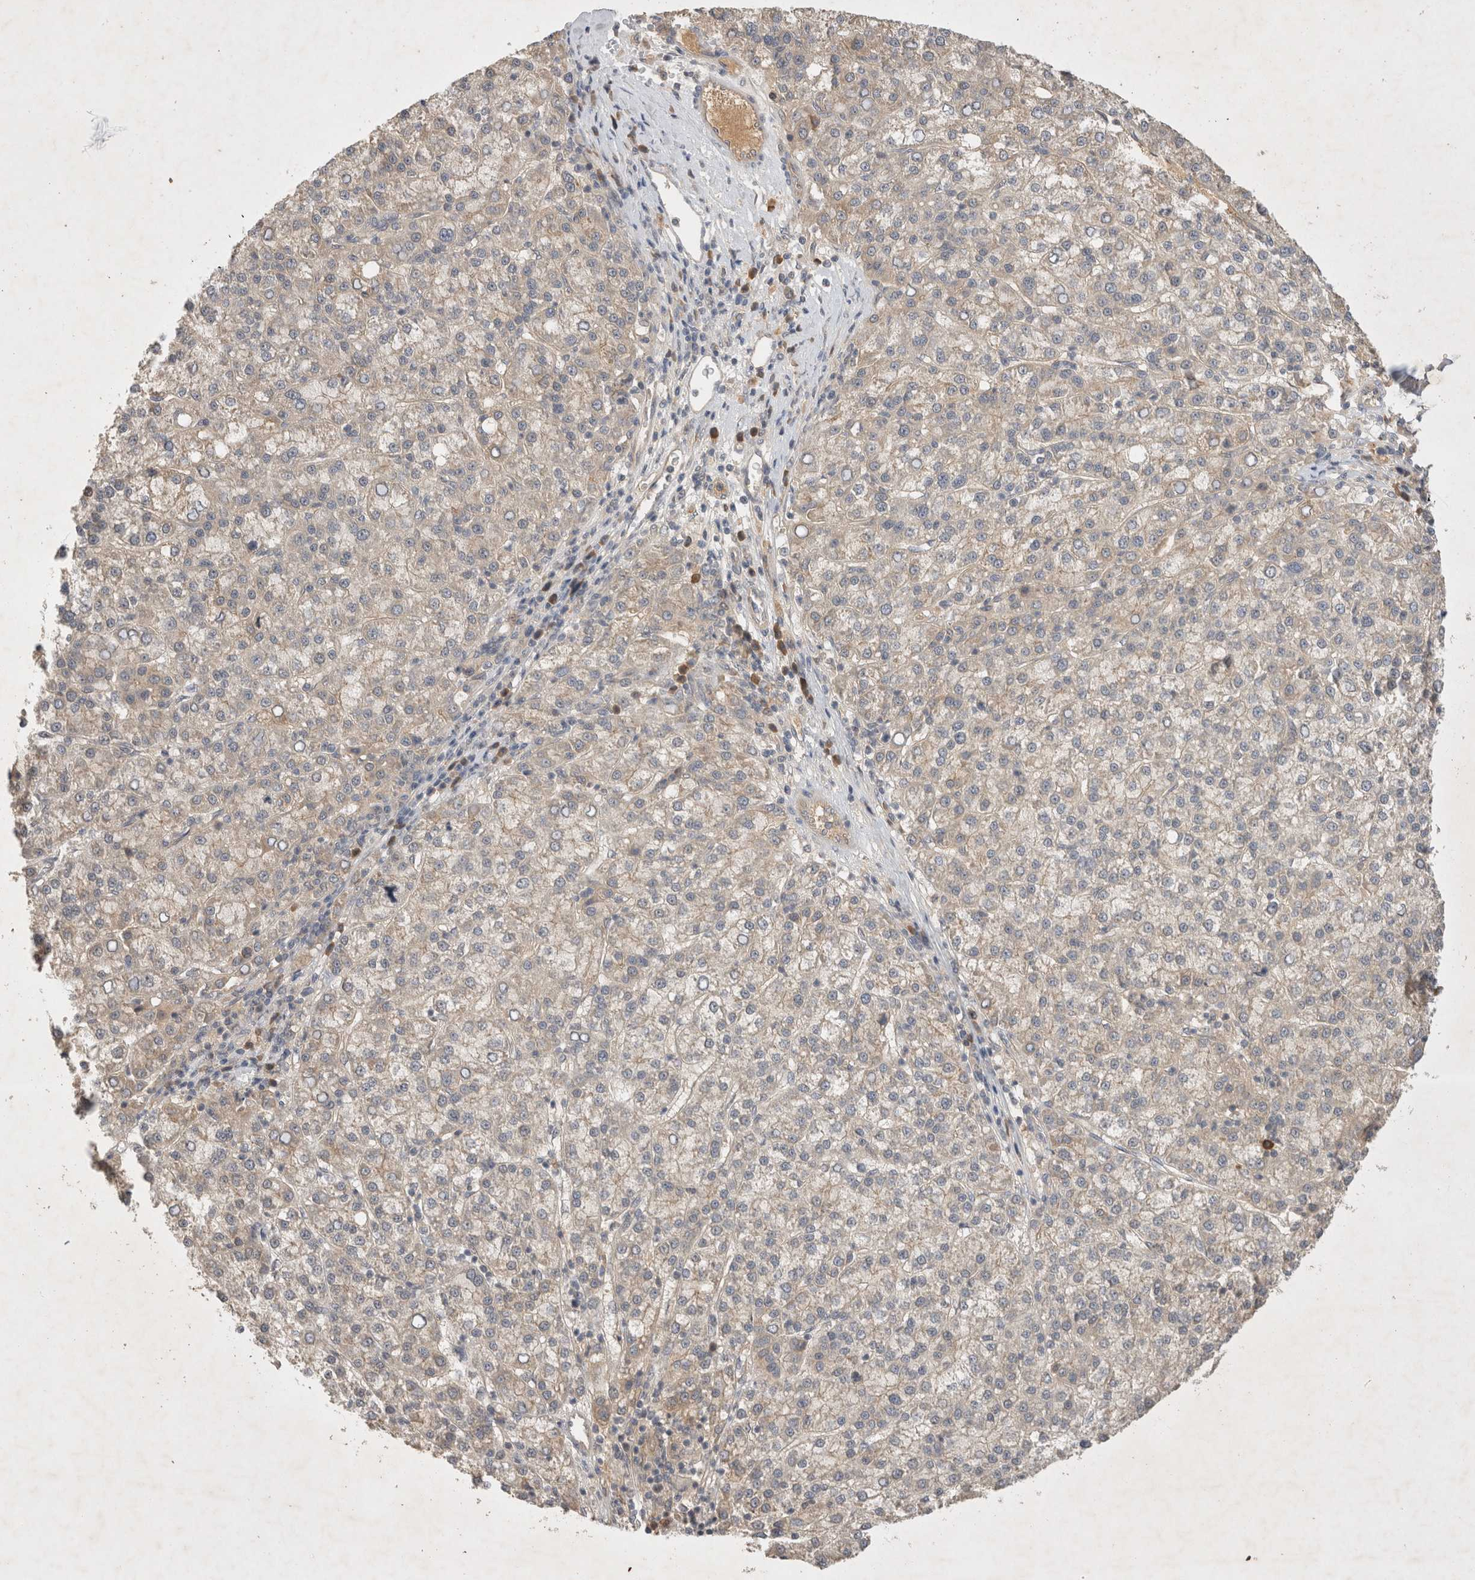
{"staining": {"intensity": "negative", "quantity": "none", "location": "none"}, "tissue": "liver cancer", "cell_type": "Tumor cells", "image_type": "cancer", "snomed": [{"axis": "morphology", "description": "Carcinoma, Hepatocellular, NOS"}, {"axis": "topography", "description": "Liver"}], "caption": "The photomicrograph shows no staining of tumor cells in liver cancer (hepatocellular carcinoma). The staining was performed using DAB (3,3'-diaminobenzidine) to visualize the protein expression in brown, while the nuclei were stained in blue with hematoxylin (Magnification: 20x).", "gene": "YES1", "patient": {"sex": "female", "age": 58}}